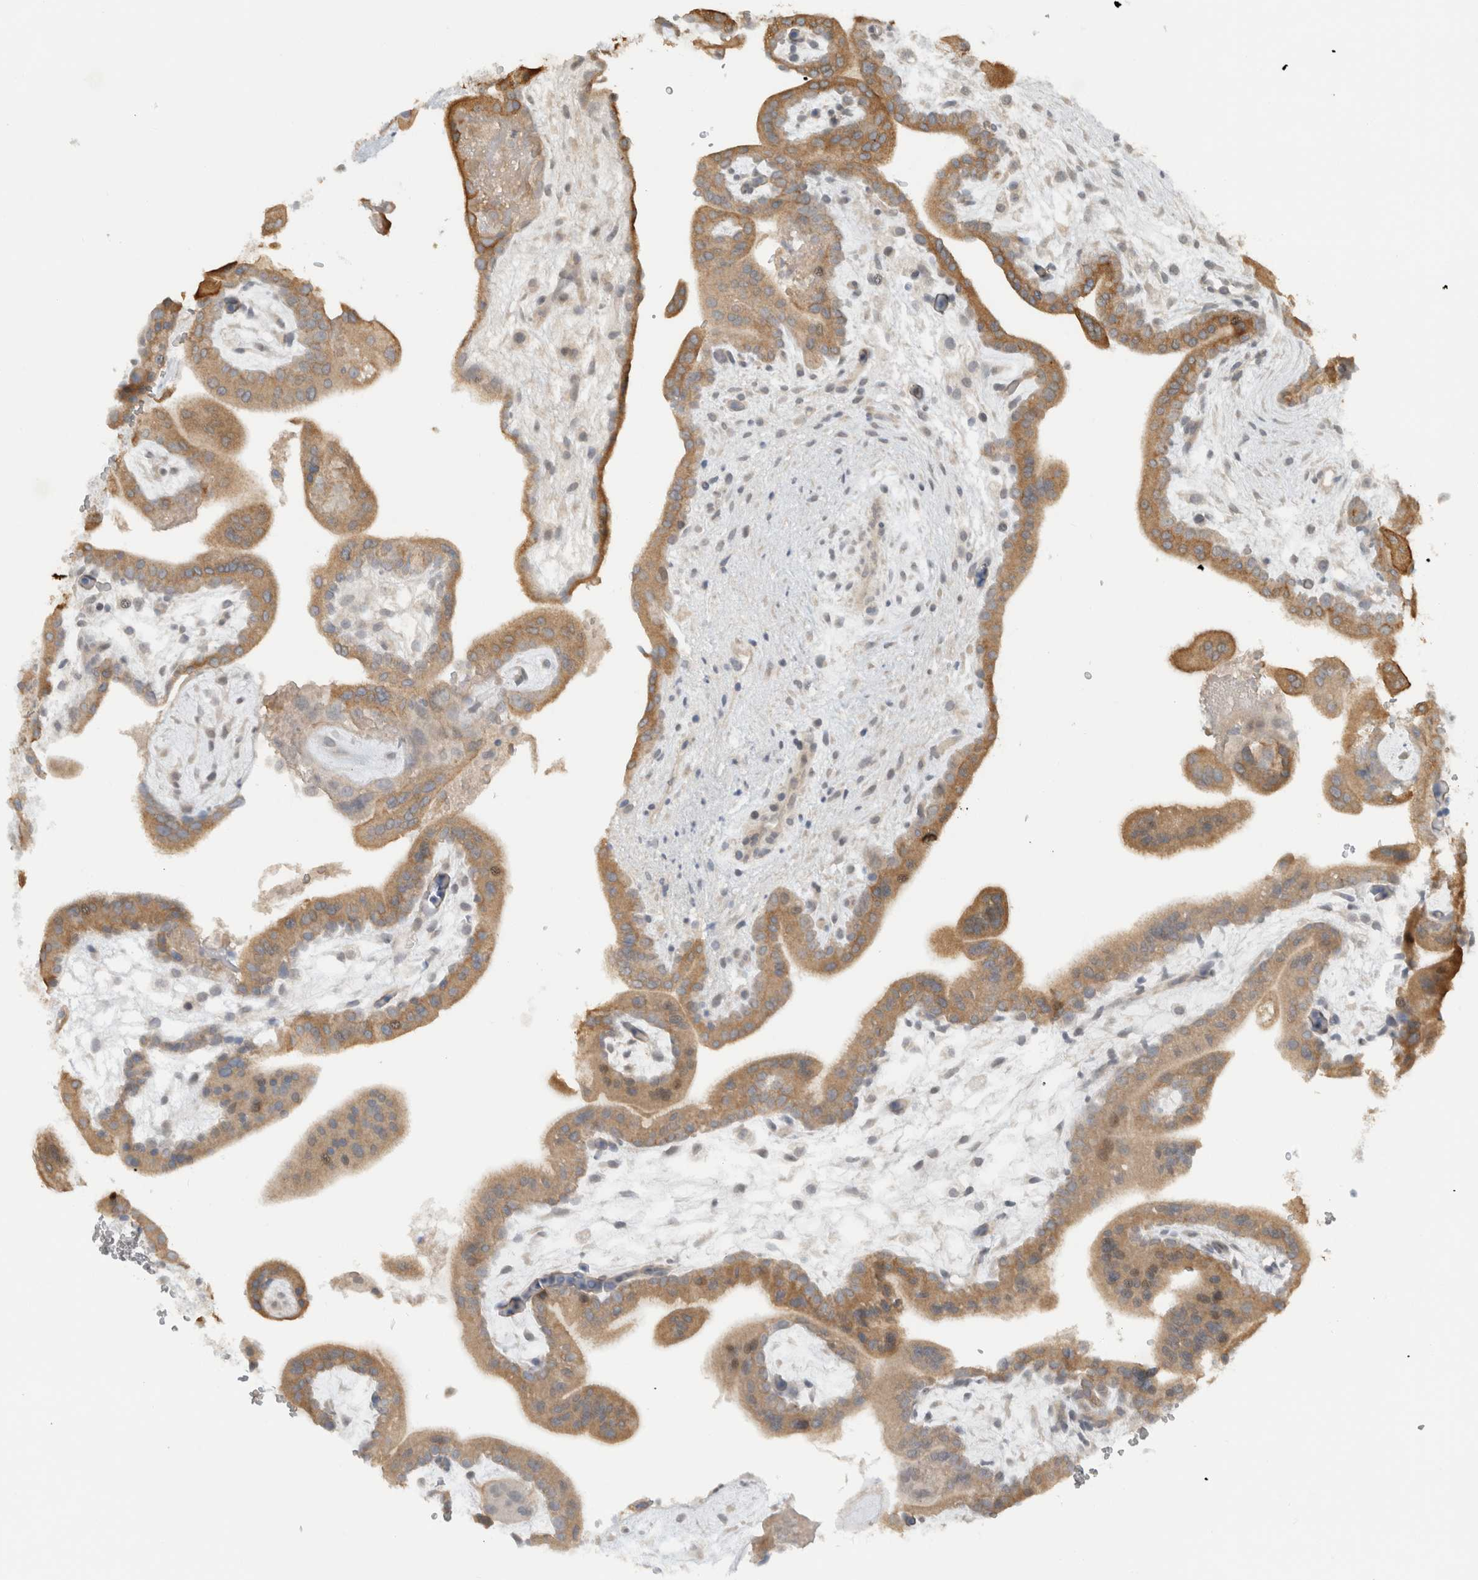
{"staining": {"intensity": "moderate", "quantity": "25%-75%", "location": "cytoplasmic/membranous"}, "tissue": "placenta", "cell_type": "Decidual cells", "image_type": "normal", "snomed": [{"axis": "morphology", "description": "Normal tissue, NOS"}, {"axis": "topography", "description": "Placenta"}], "caption": "Immunohistochemical staining of benign human placenta demonstrates moderate cytoplasmic/membranous protein staining in approximately 25%-75% of decidual cells.", "gene": "ERCC6L2", "patient": {"sex": "female", "age": 35}}